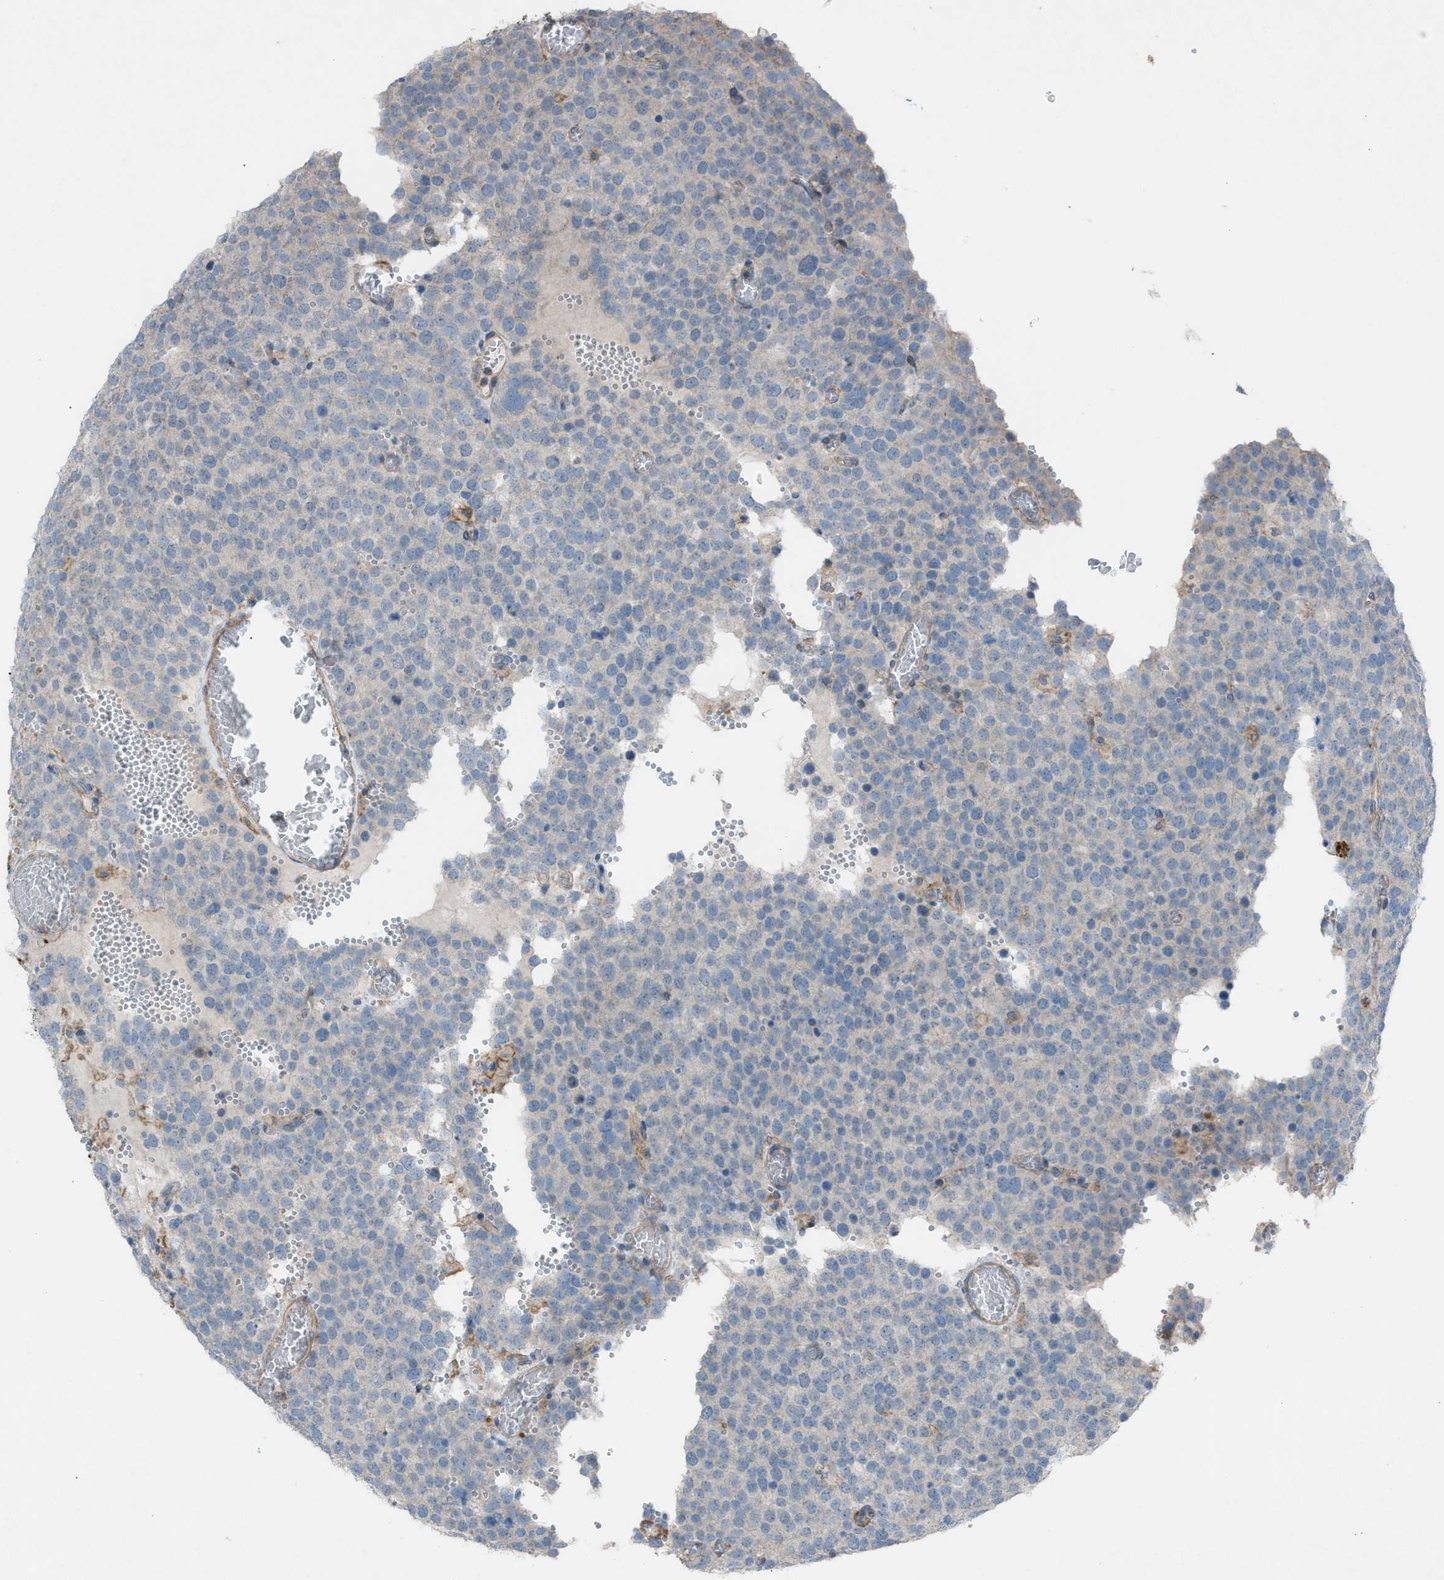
{"staining": {"intensity": "negative", "quantity": "none", "location": "none"}, "tissue": "testis cancer", "cell_type": "Tumor cells", "image_type": "cancer", "snomed": [{"axis": "morphology", "description": "Normal tissue, NOS"}, {"axis": "morphology", "description": "Seminoma, NOS"}, {"axis": "topography", "description": "Testis"}], "caption": "A high-resolution micrograph shows immunohistochemistry (IHC) staining of testis cancer (seminoma), which reveals no significant positivity in tumor cells.", "gene": "NCK2", "patient": {"sex": "male", "age": 71}}